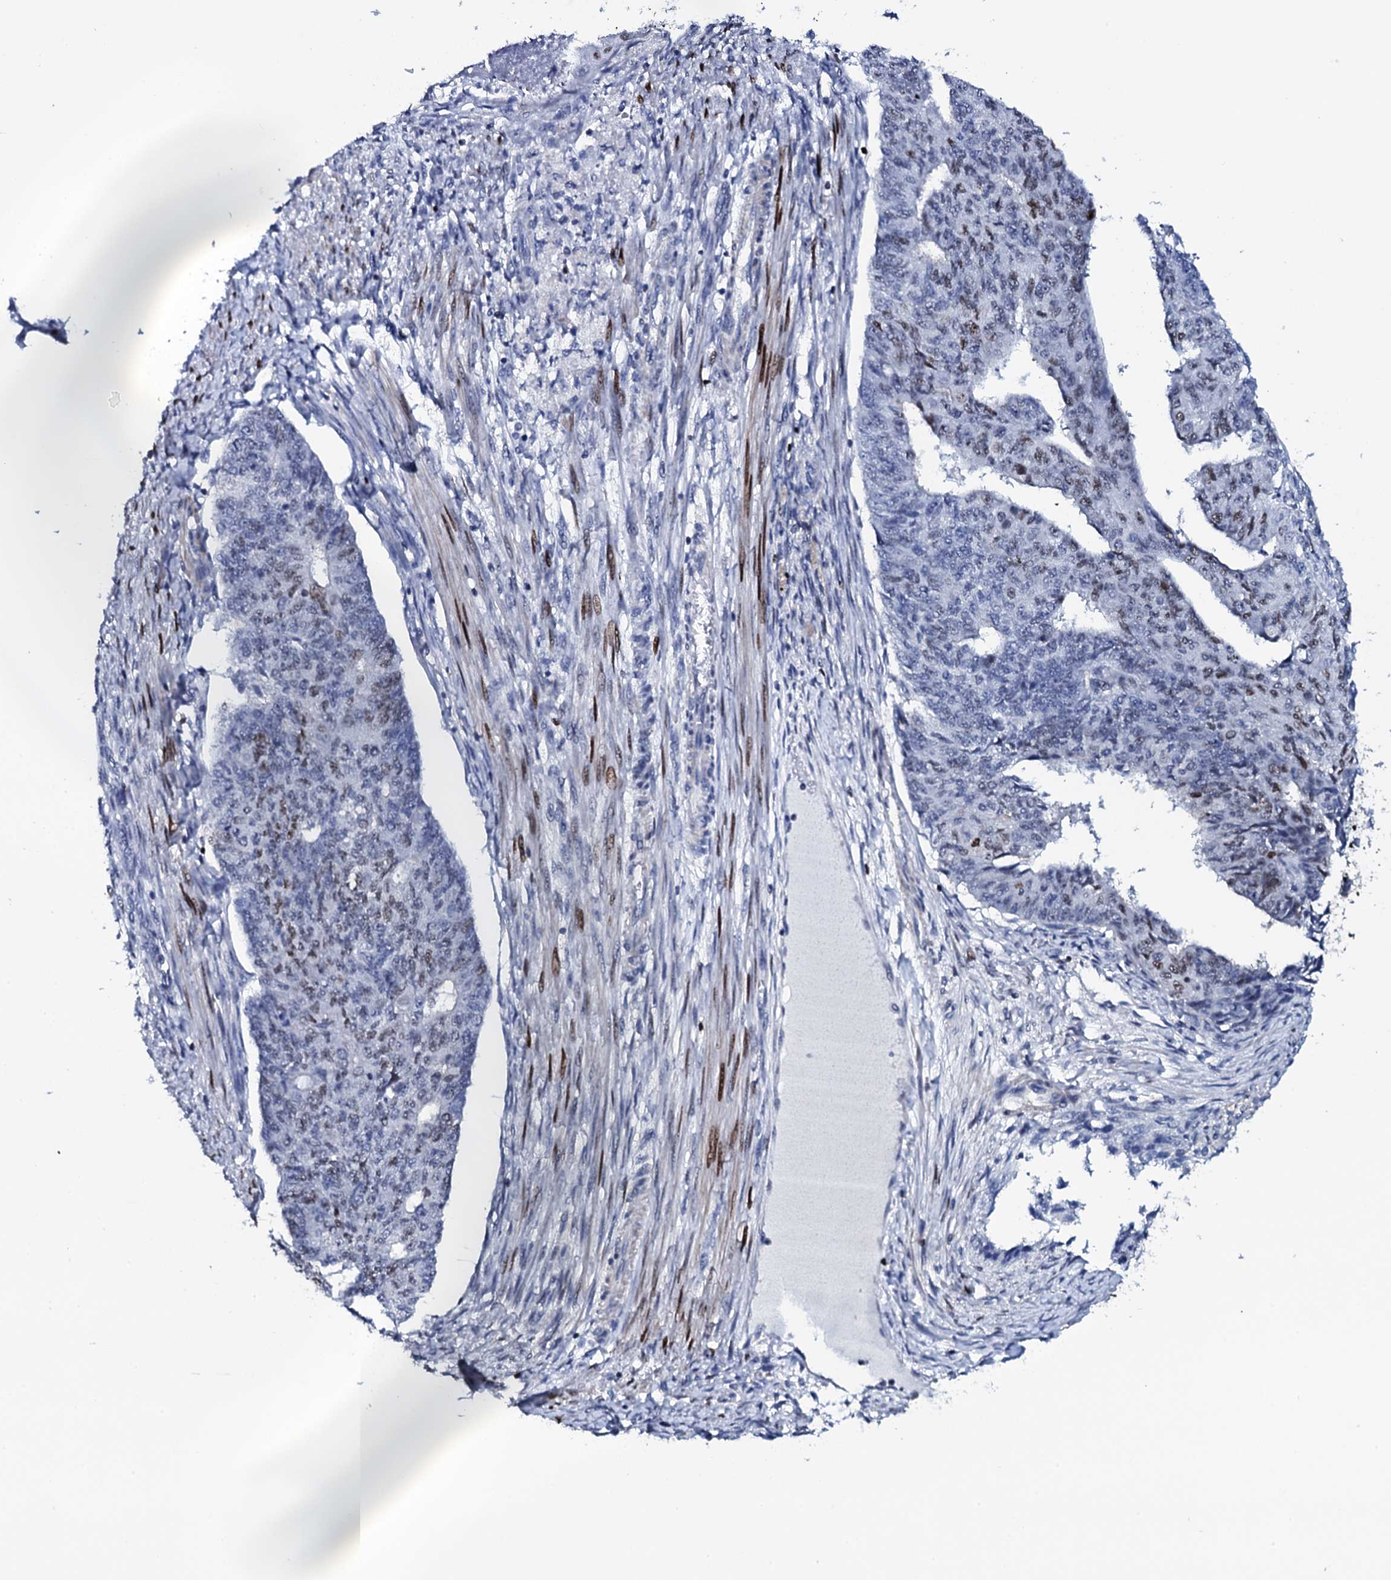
{"staining": {"intensity": "weak", "quantity": "<25%", "location": "nuclear"}, "tissue": "endometrial cancer", "cell_type": "Tumor cells", "image_type": "cancer", "snomed": [{"axis": "morphology", "description": "Adenocarcinoma, NOS"}, {"axis": "topography", "description": "Endometrium"}], "caption": "Human endometrial cancer stained for a protein using immunohistochemistry reveals no positivity in tumor cells.", "gene": "NPM2", "patient": {"sex": "female", "age": 32}}